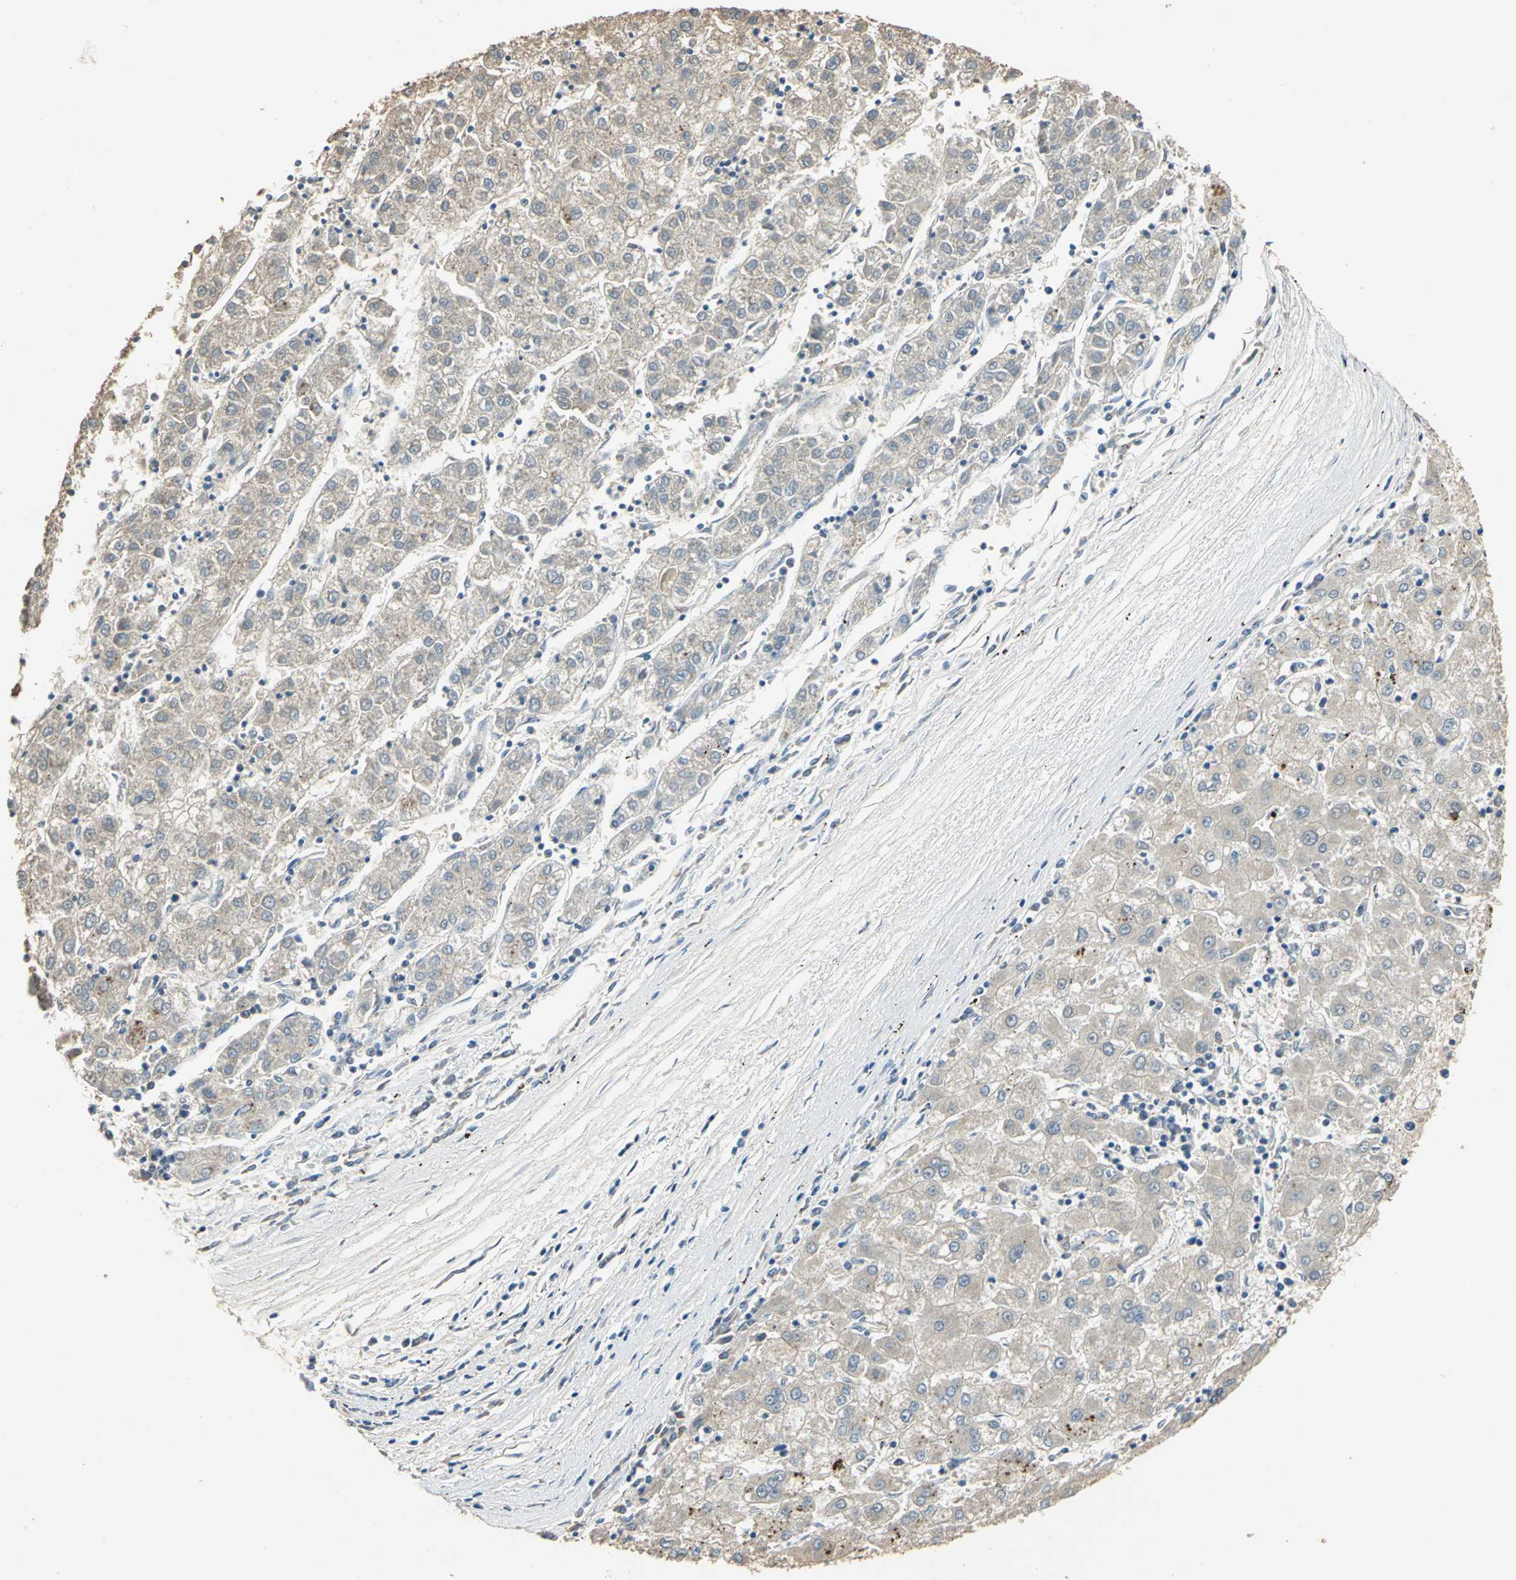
{"staining": {"intensity": "weak", "quantity": ">75%", "location": "cytoplasmic/membranous"}, "tissue": "liver cancer", "cell_type": "Tumor cells", "image_type": "cancer", "snomed": [{"axis": "morphology", "description": "Carcinoma, Hepatocellular, NOS"}, {"axis": "topography", "description": "Liver"}], "caption": "Tumor cells exhibit low levels of weak cytoplasmic/membranous staining in approximately >75% of cells in liver cancer (hepatocellular carcinoma).", "gene": "ADAMTS5", "patient": {"sex": "male", "age": 72}}